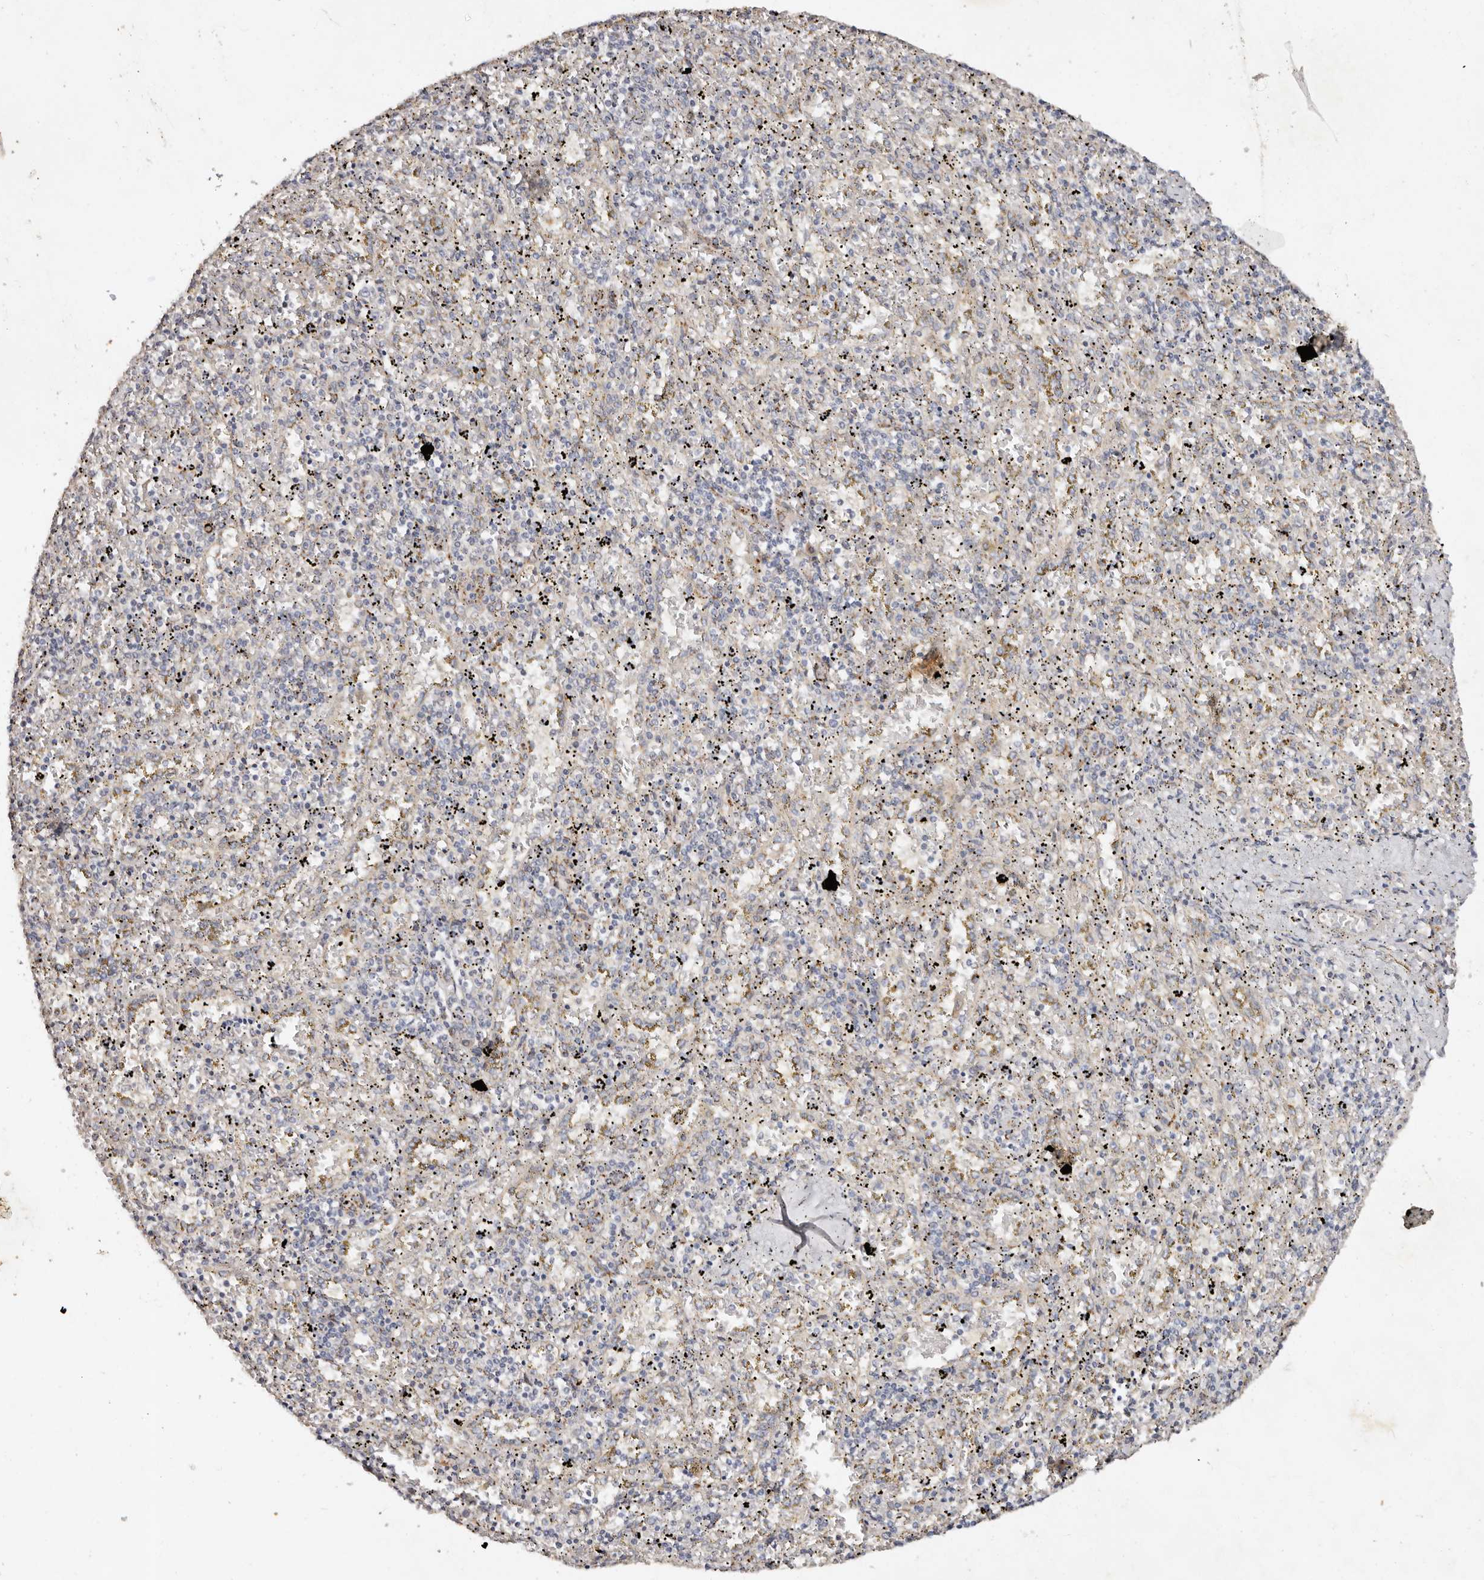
{"staining": {"intensity": "negative", "quantity": "none", "location": "none"}, "tissue": "spleen", "cell_type": "Cells in red pulp", "image_type": "normal", "snomed": [{"axis": "morphology", "description": "Normal tissue, NOS"}, {"axis": "topography", "description": "Spleen"}], "caption": "This micrograph is of benign spleen stained with immunohistochemistry to label a protein in brown with the nuclei are counter-stained blue. There is no positivity in cells in red pulp.", "gene": "SERPINH1", "patient": {"sex": "male", "age": 11}}